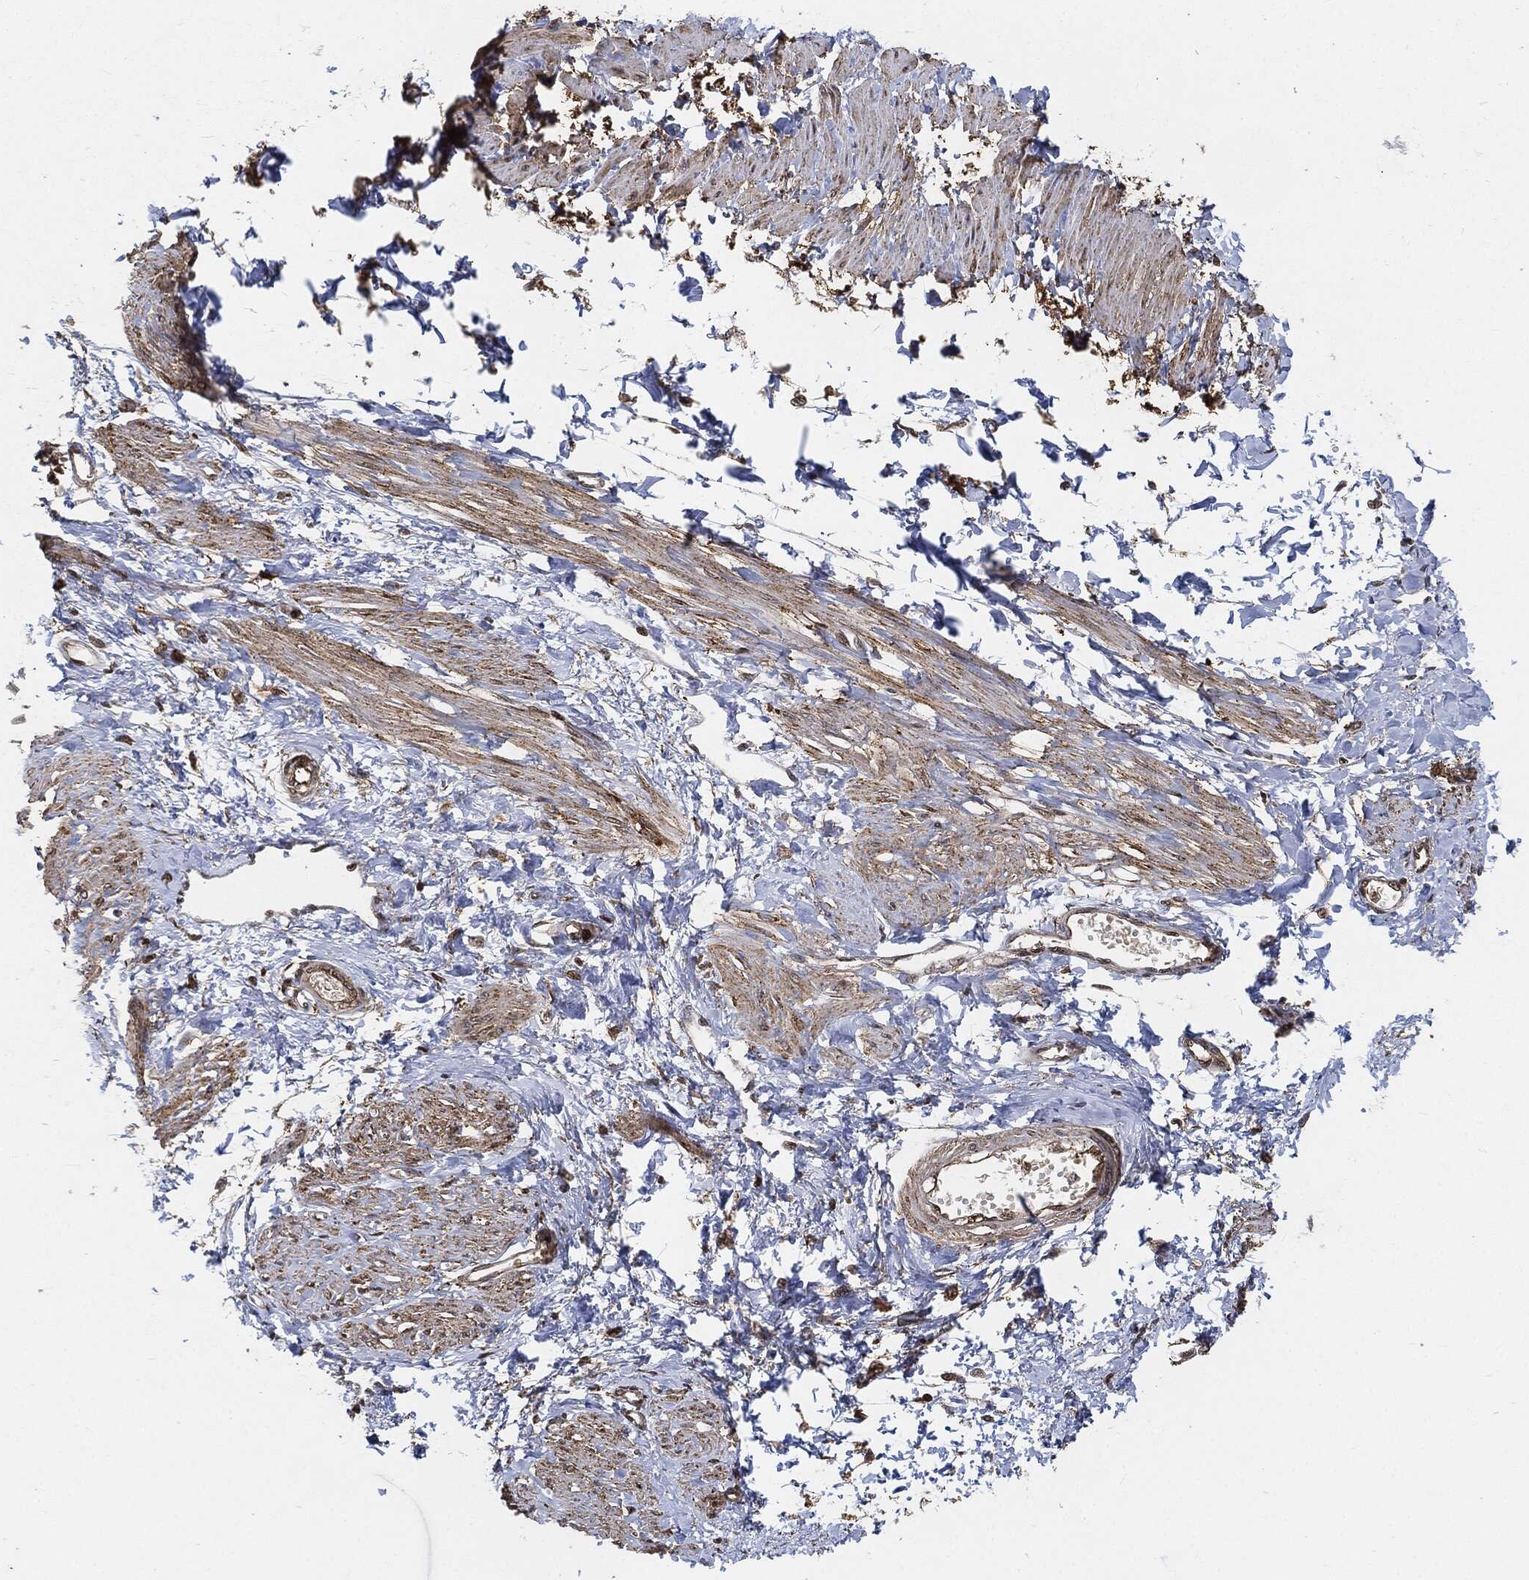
{"staining": {"intensity": "weak", "quantity": ">75%", "location": "cytoplasmic/membranous"}, "tissue": "smooth muscle", "cell_type": "Smooth muscle cells", "image_type": "normal", "snomed": [{"axis": "morphology", "description": "Normal tissue, NOS"}, {"axis": "topography", "description": "Smooth muscle"}, {"axis": "topography", "description": "Uterus"}], "caption": "The photomicrograph demonstrates staining of benign smooth muscle, revealing weak cytoplasmic/membranous protein staining (brown color) within smooth muscle cells.", "gene": "CUTA", "patient": {"sex": "female", "age": 39}}